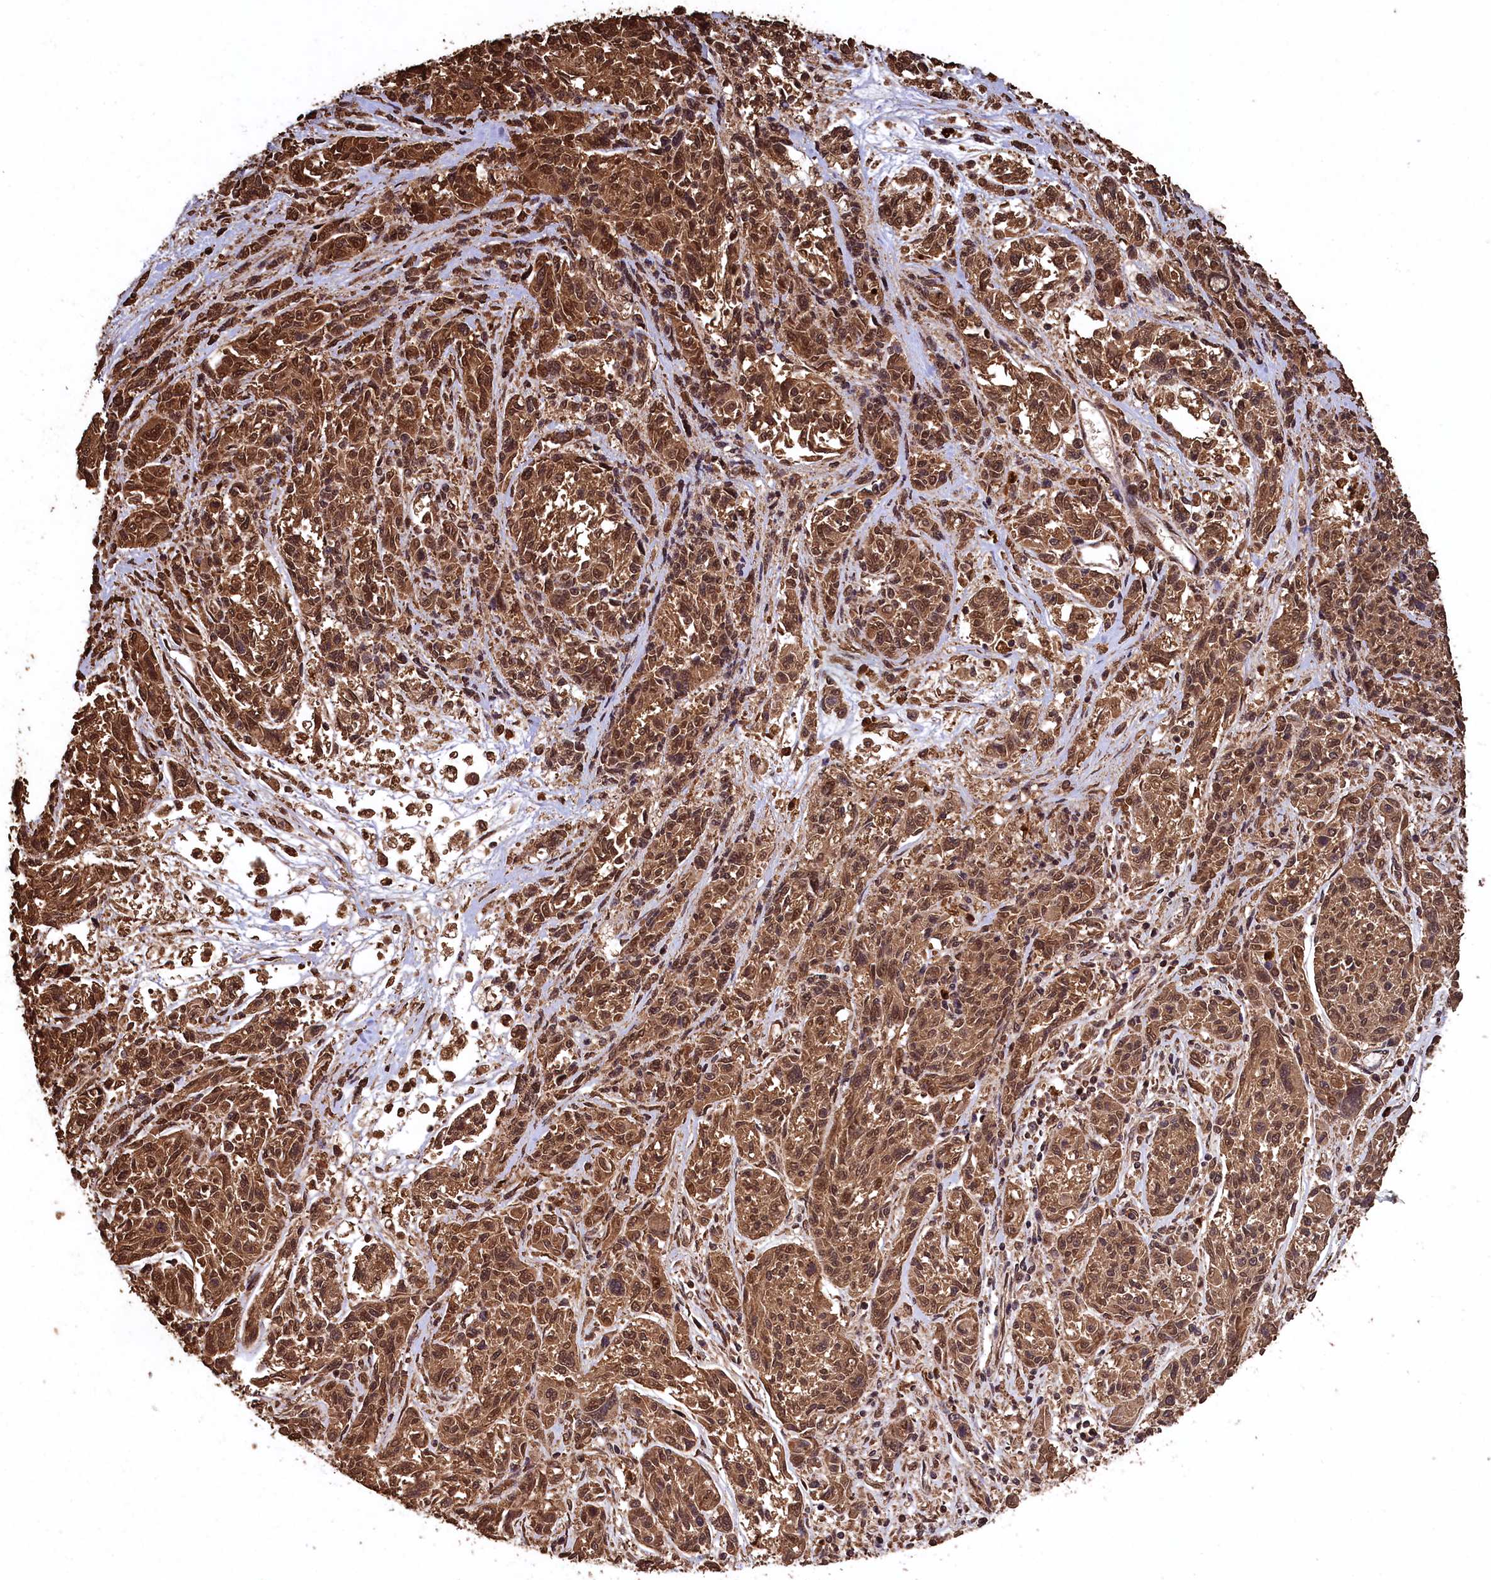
{"staining": {"intensity": "moderate", "quantity": ">75%", "location": "cytoplasmic/membranous,nuclear"}, "tissue": "melanoma", "cell_type": "Tumor cells", "image_type": "cancer", "snomed": [{"axis": "morphology", "description": "Malignant melanoma, NOS"}, {"axis": "topography", "description": "Skin"}], "caption": "Protein staining reveals moderate cytoplasmic/membranous and nuclear positivity in approximately >75% of tumor cells in malignant melanoma.", "gene": "CEP57L1", "patient": {"sex": "male", "age": 53}}